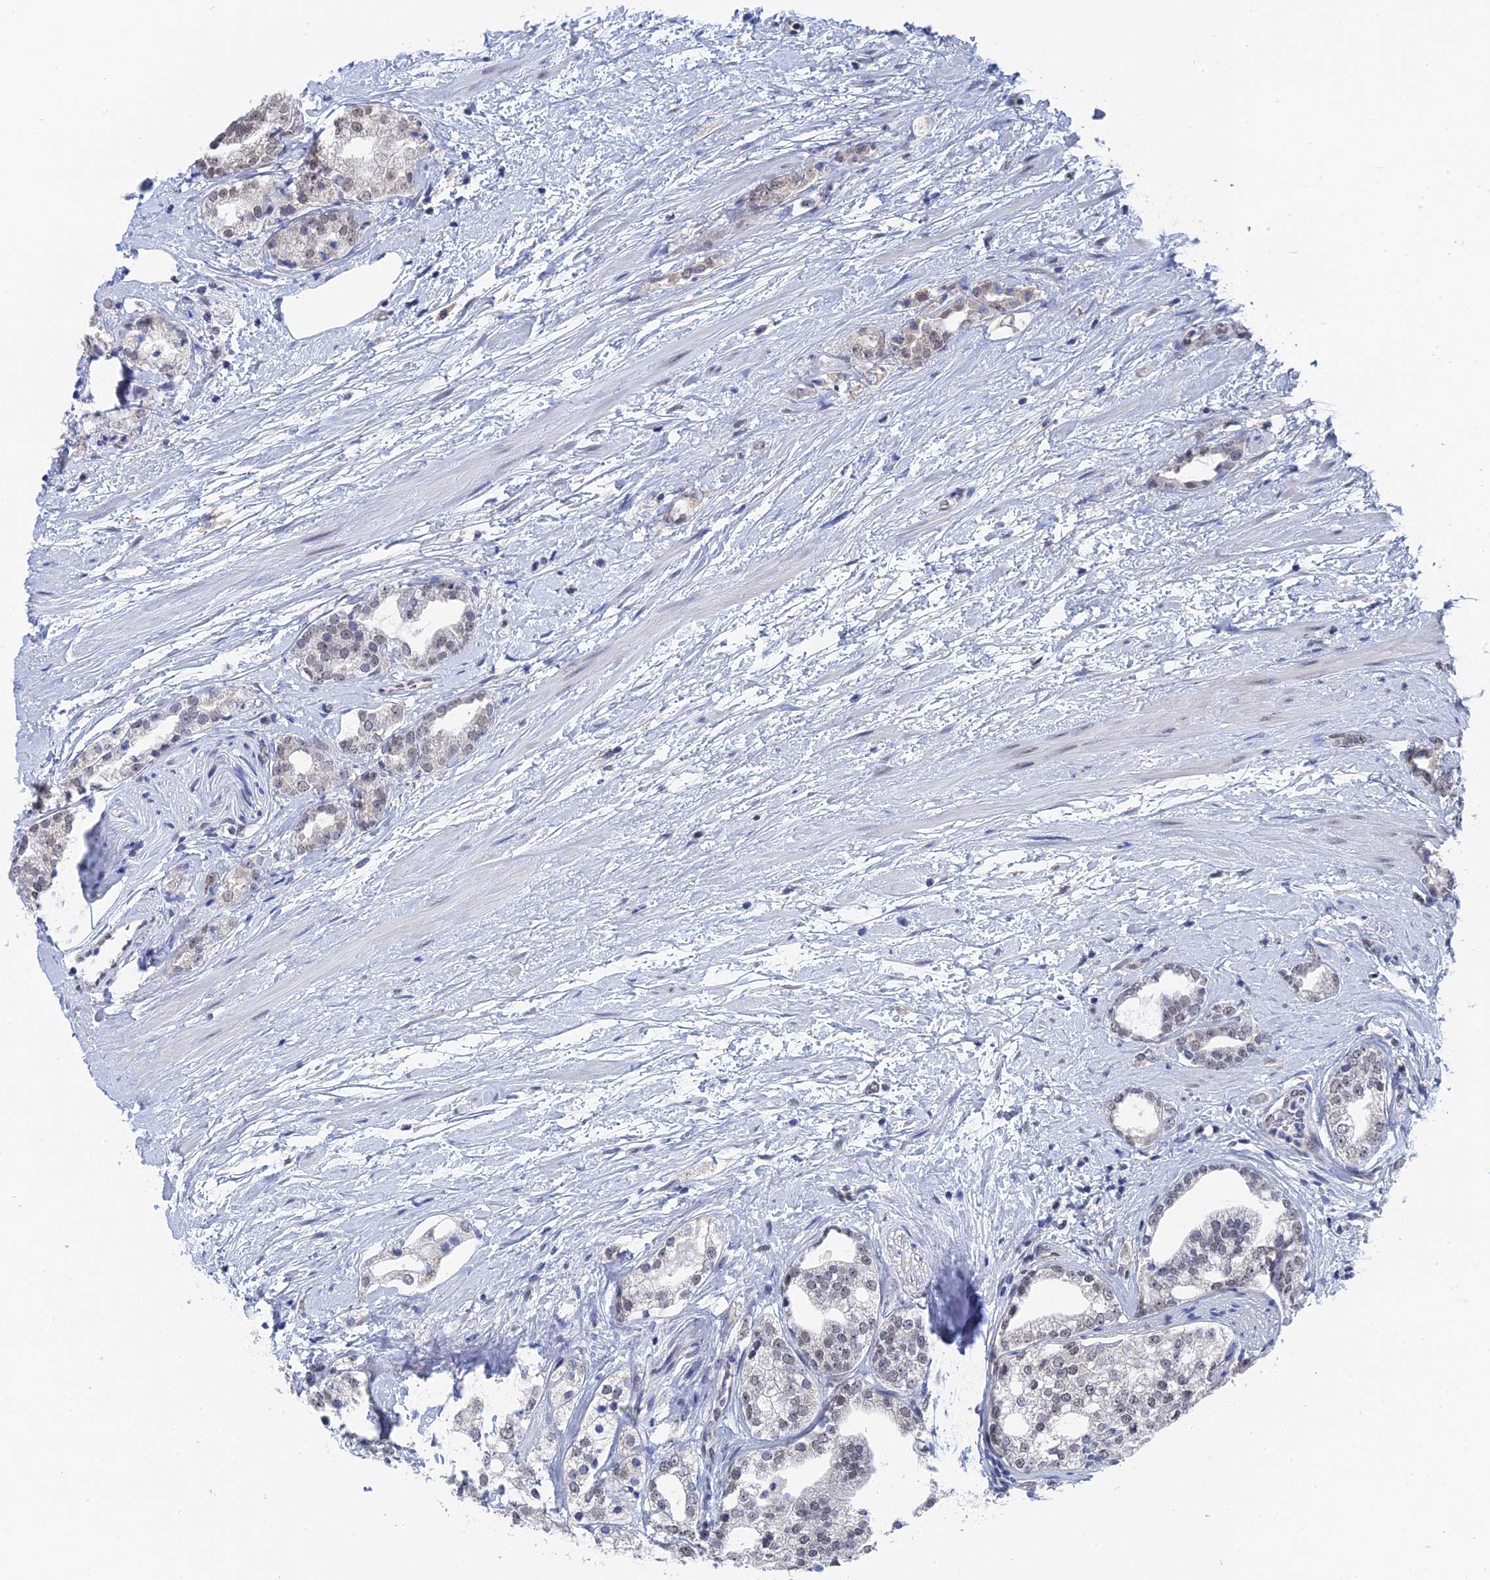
{"staining": {"intensity": "weak", "quantity": "<25%", "location": "nuclear"}, "tissue": "prostate cancer", "cell_type": "Tumor cells", "image_type": "cancer", "snomed": [{"axis": "morphology", "description": "Adenocarcinoma, High grade"}, {"axis": "topography", "description": "Prostate"}], "caption": "DAB (3,3'-diaminobenzidine) immunohistochemical staining of human prostate adenocarcinoma (high-grade) displays no significant positivity in tumor cells.", "gene": "TSSC4", "patient": {"sex": "male", "age": 64}}